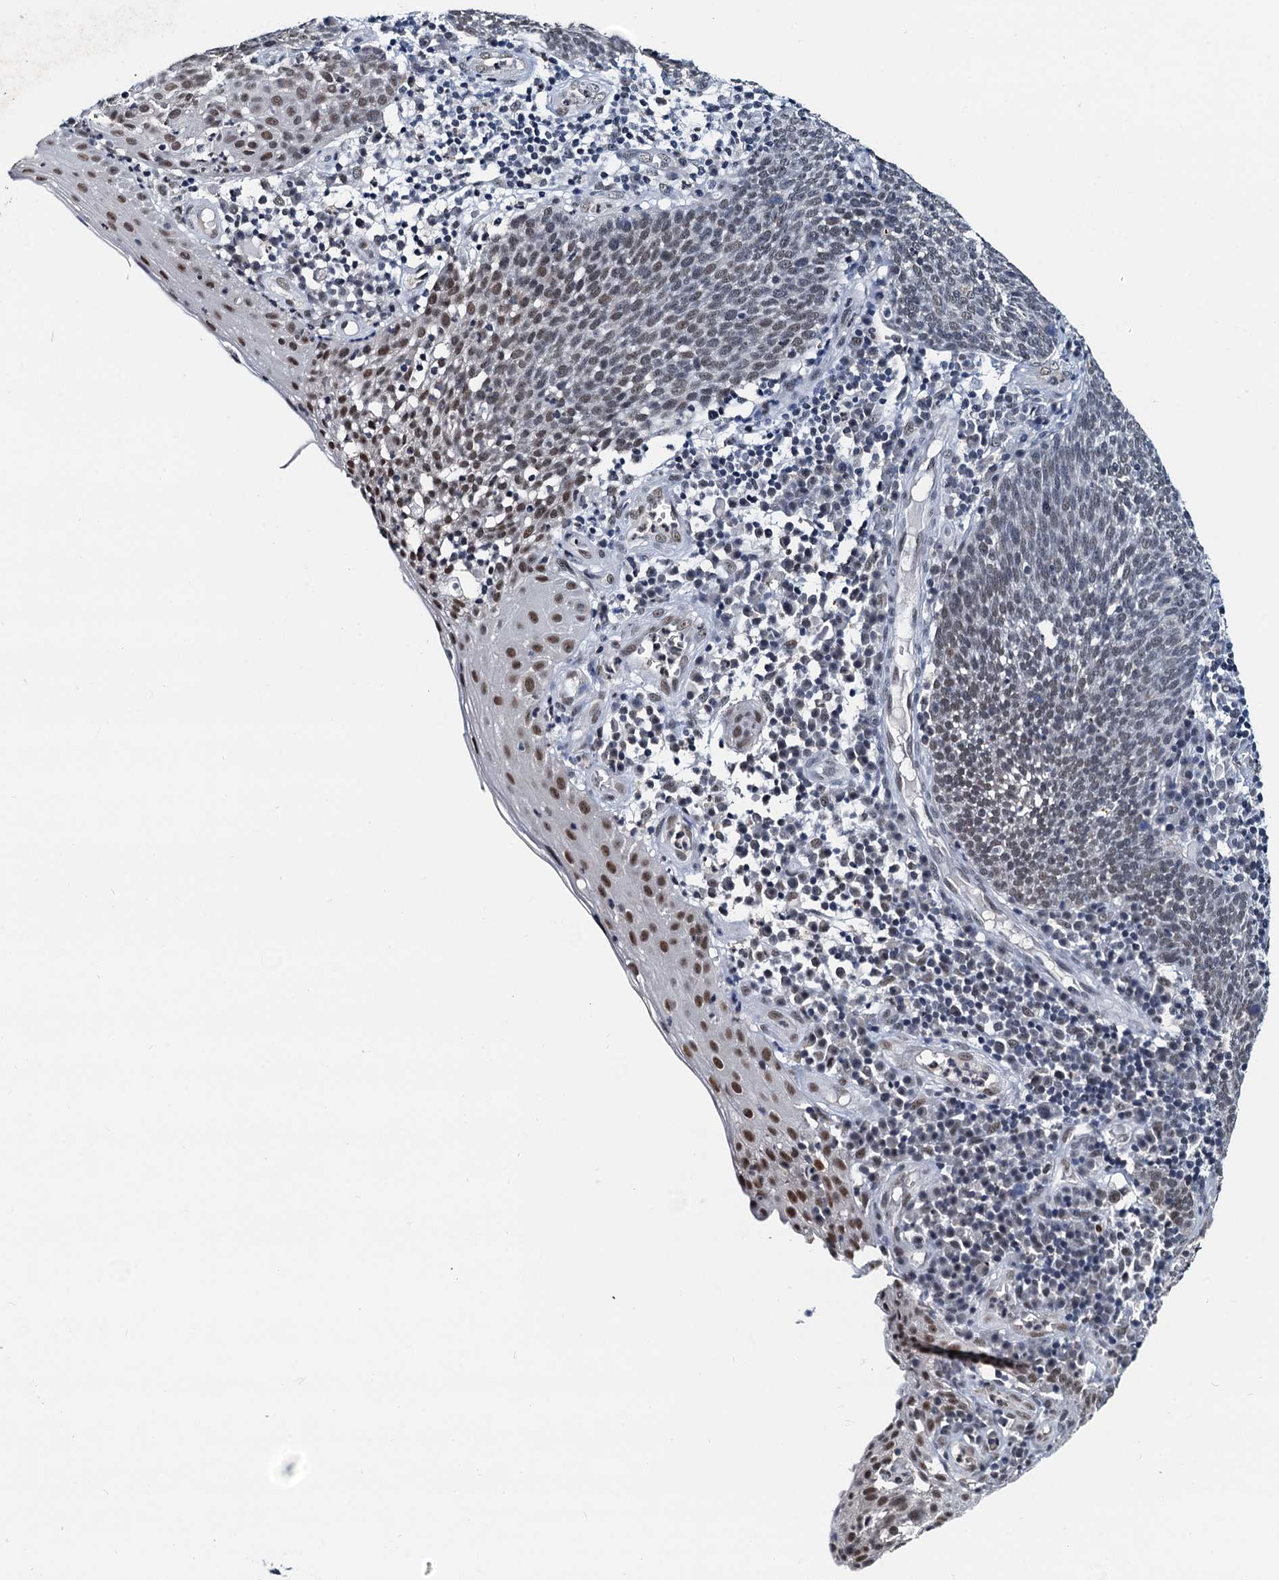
{"staining": {"intensity": "weak", "quantity": "25%-75%", "location": "nuclear"}, "tissue": "cervical cancer", "cell_type": "Tumor cells", "image_type": "cancer", "snomed": [{"axis": "morphology", "description": "Squamous cell carcinoma, NOS"}, {"axis": "topography", "description": "Cervix"}], "caption": "Weak nuclear positivity for a protein is appreciated in approximately 25%-75% of tumor cells of cervical cancer using immunohistochemistry (IHC).", "gene": "SNRPD1", "patient": {"sex": "female", "age": 34}}